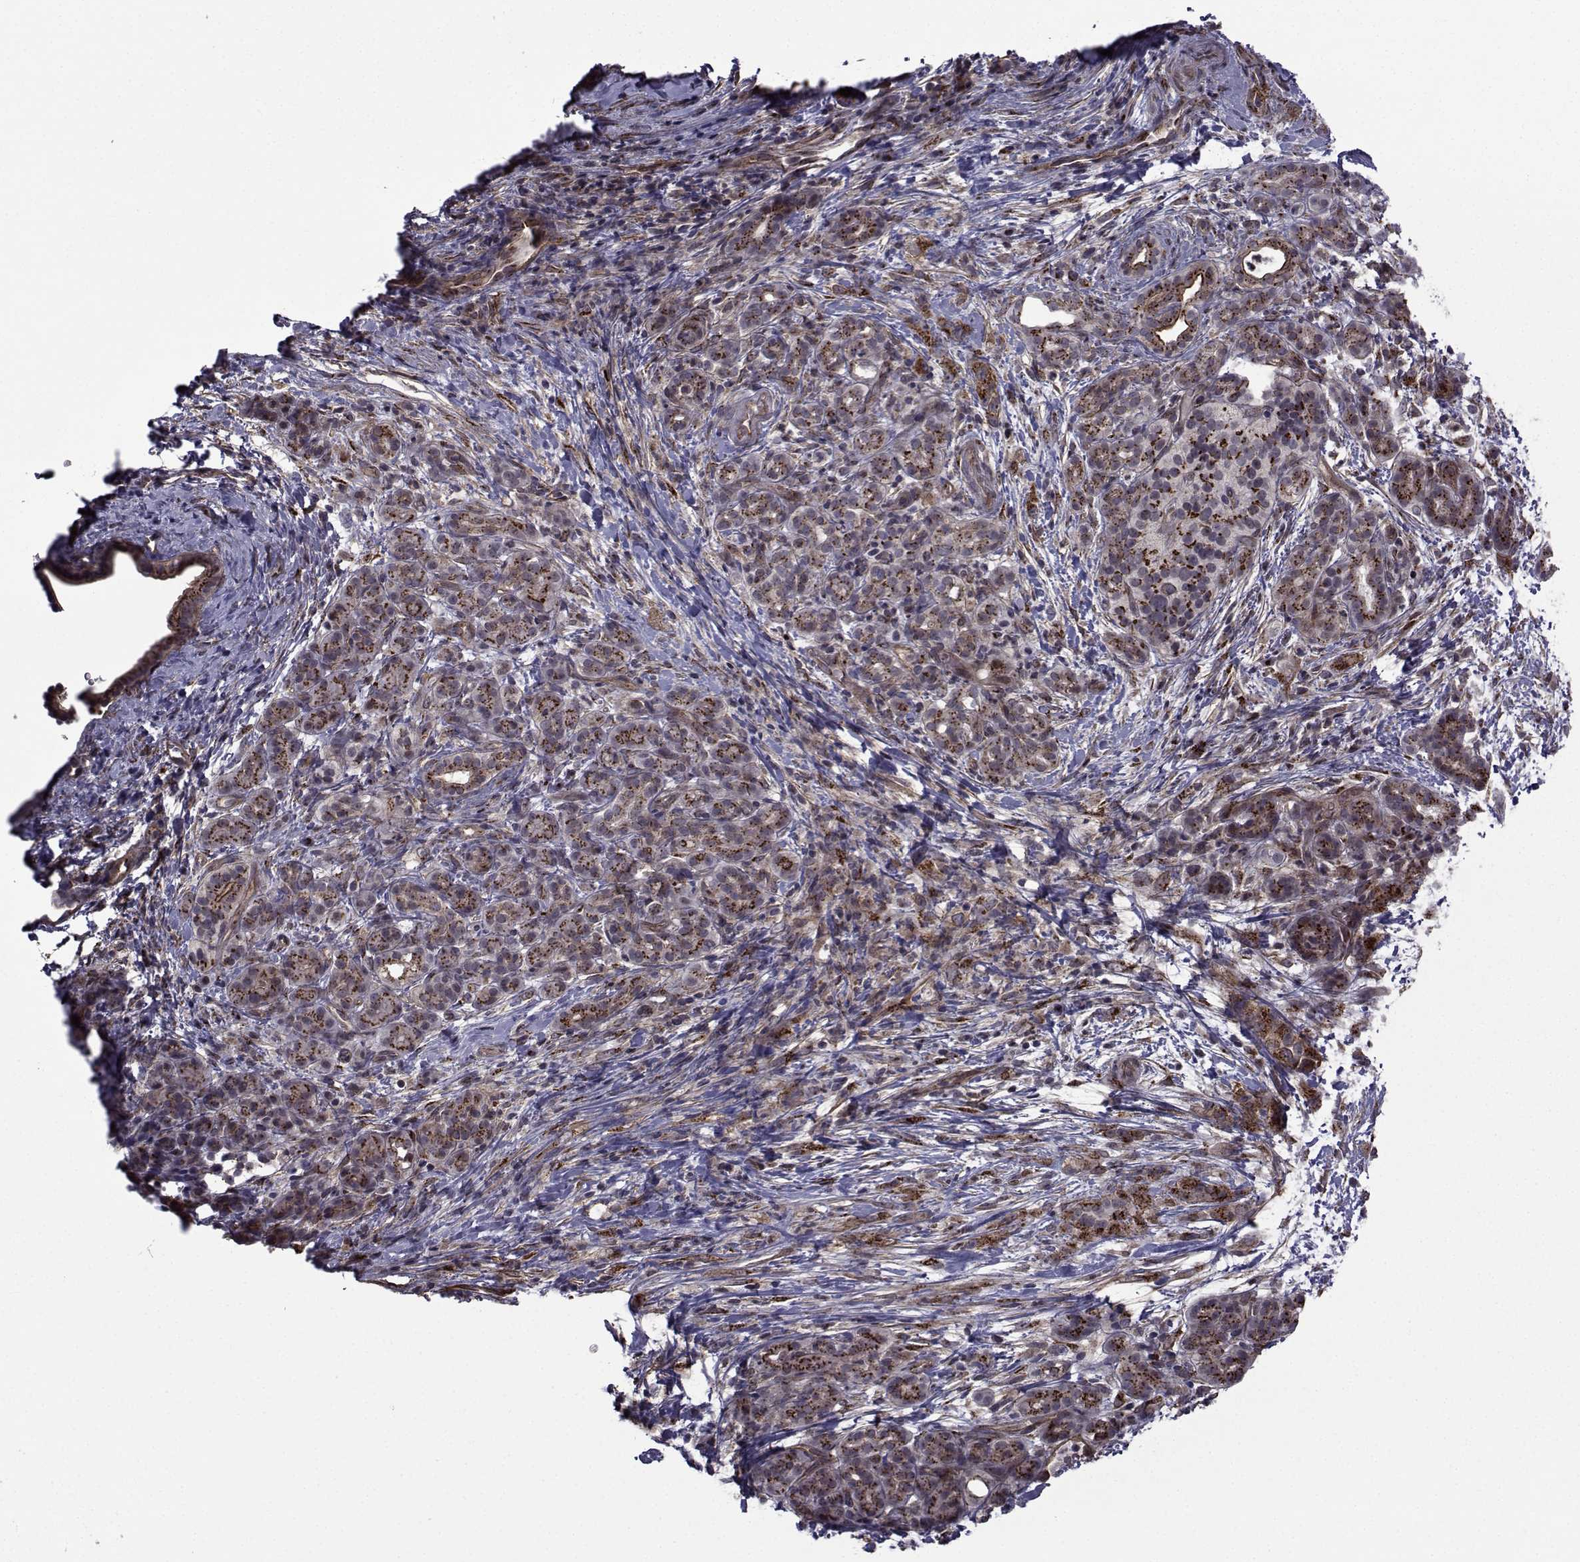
{"staining": {"intensity": "strong", "quantity": "<25%", "location": "cytoplasmic/membranous"}, "tissue": "pancreatic cancer", "cell_type": "Tumor cells", "image_type": "cancer", "snomed": [{"axis": "morphology", "description": "Adenocarcinoma, NOS"}, {"axis": "topography", "description": "Pancreas"}], "caption": "Protein staining by immunohistochemistry (IHC) reveals strong cytoplasmic/membranous staining in approximately <25% of tumor cells in adenocarcinoma (pancreatic).", "gene": "ATP6V1C2", "patient": {"sex": "male", "age": 44}}